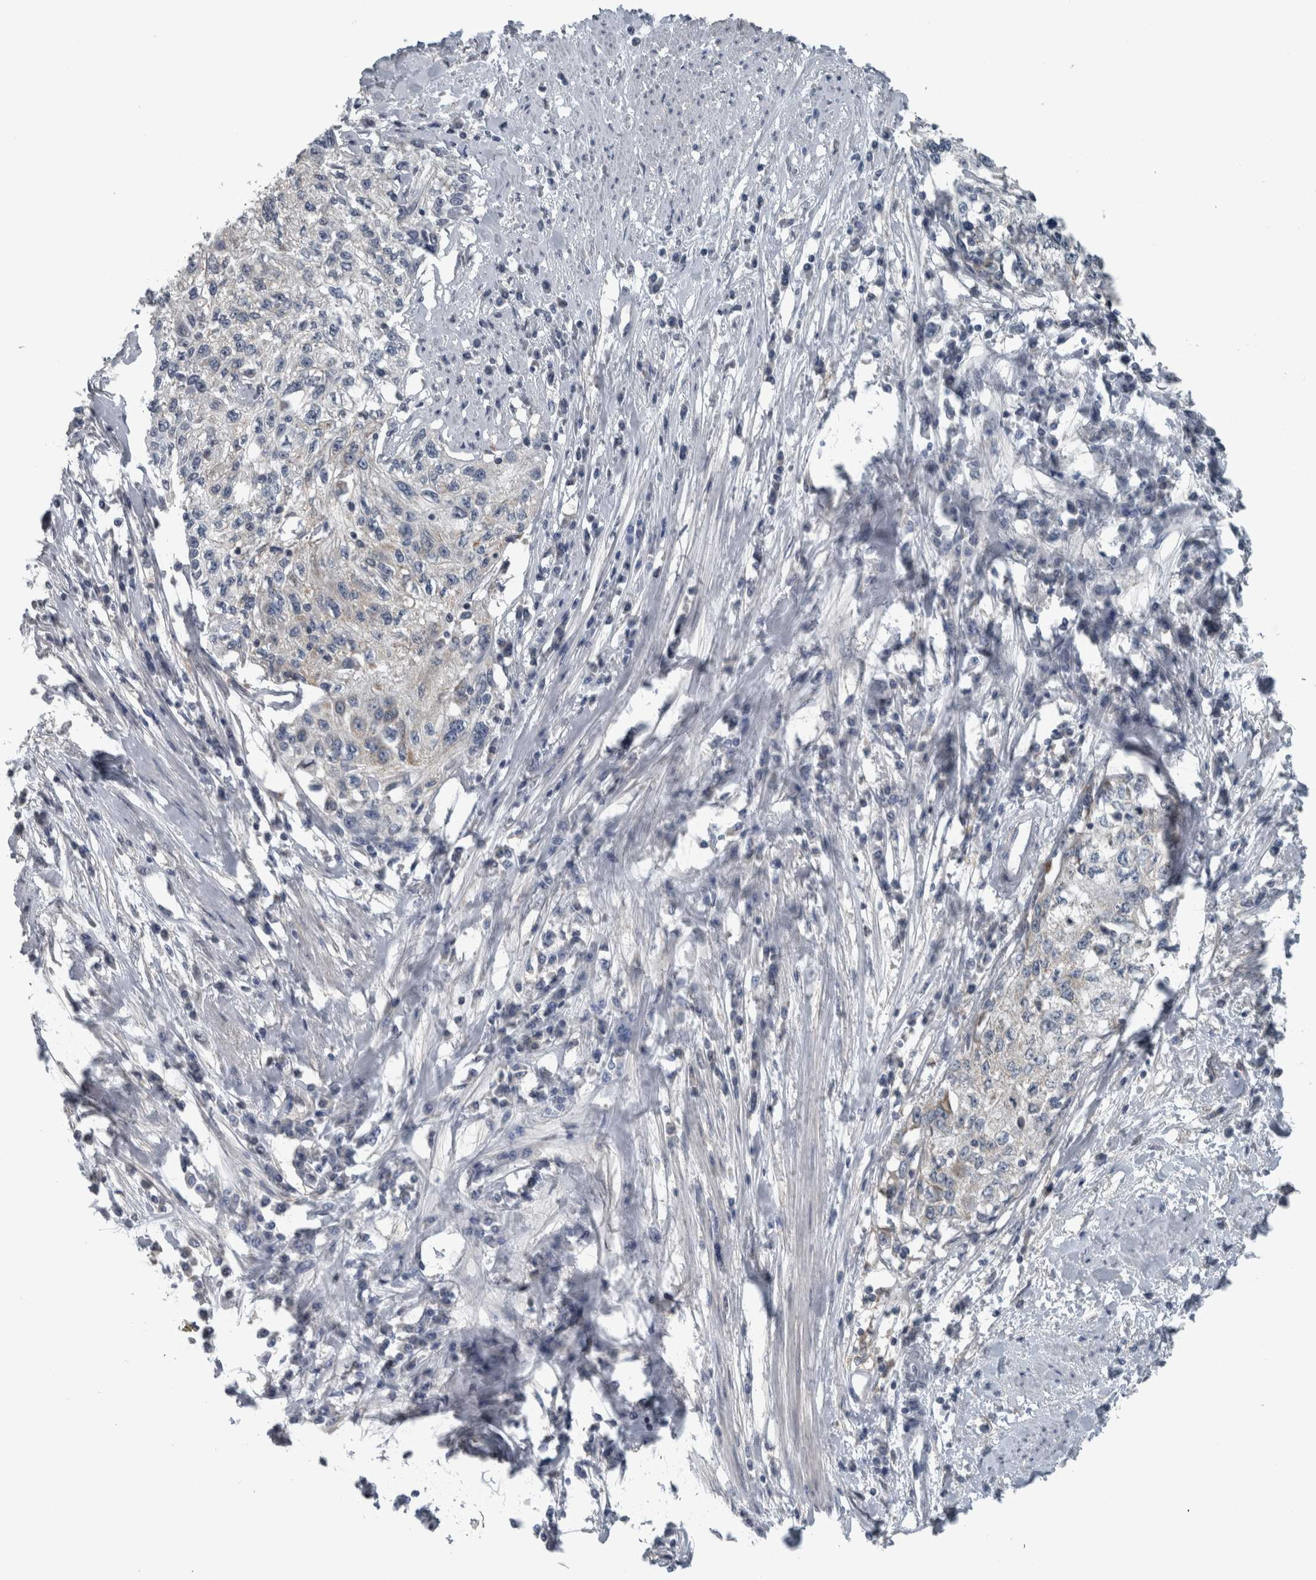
{"staining": {"intensity": "negative", "quantity": "none", "location": "none"}, "tissue": "cervical cancer", "cell_type": "Tumor cells", "image_type": "cancer", "snomed": [{"axis": "morphology", "description": "Squamous cell carcinoma, NOS"}, {"axis": "topography", "description": "Cervix"}], "caption": "Micrograph shows no significant protein positivity in tumor cells of cervical squamous cell carcinoma. Nuclei are stained in blue.", "gene": "ACSF2", "patient": {"sex": "female", "age": 57}}